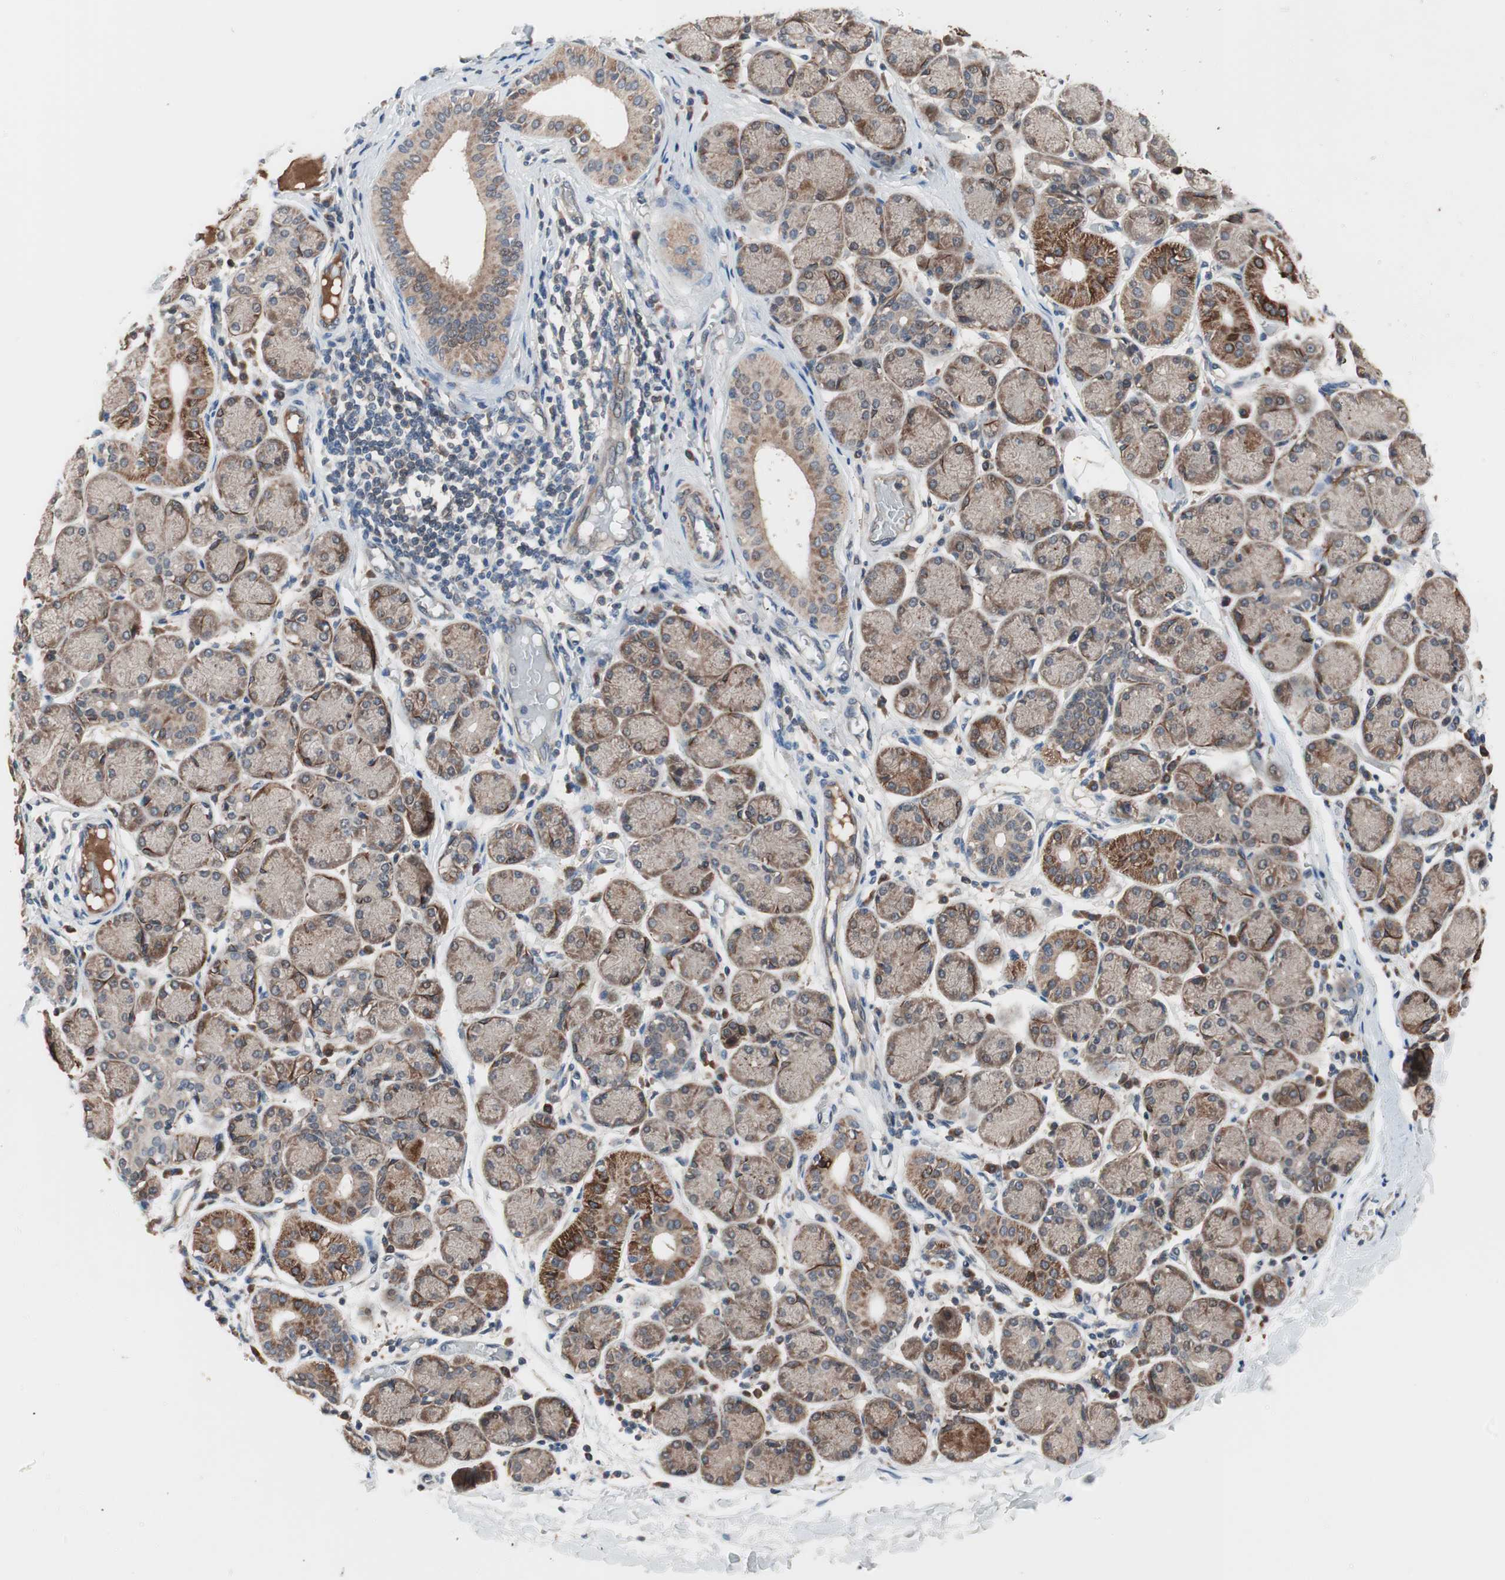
{"staining": {"intensity": "moderate", "quantity": ">75%", "location": "cytoplasmic/membranous,nuclear"}, "tissue": "salivary gland", "cell_type": "Glandular cells", "image_type": "normal", "snomed": [{"axis": "morphology", "description": "Normal tissue, NOS"}, {"axis": "topography", "description": "Salivary gland"}], "caption": "Immunohistochemical staining of unremarkable human salivary gland exhibits >75% levels of moderate cytoplasmic/membranous,nuclear protein positivity in approximately >75% of glandular cells. Nuclei are stained in blue.", "gene": "HMBS", "patient": {"sex": "female", "age": 24}}